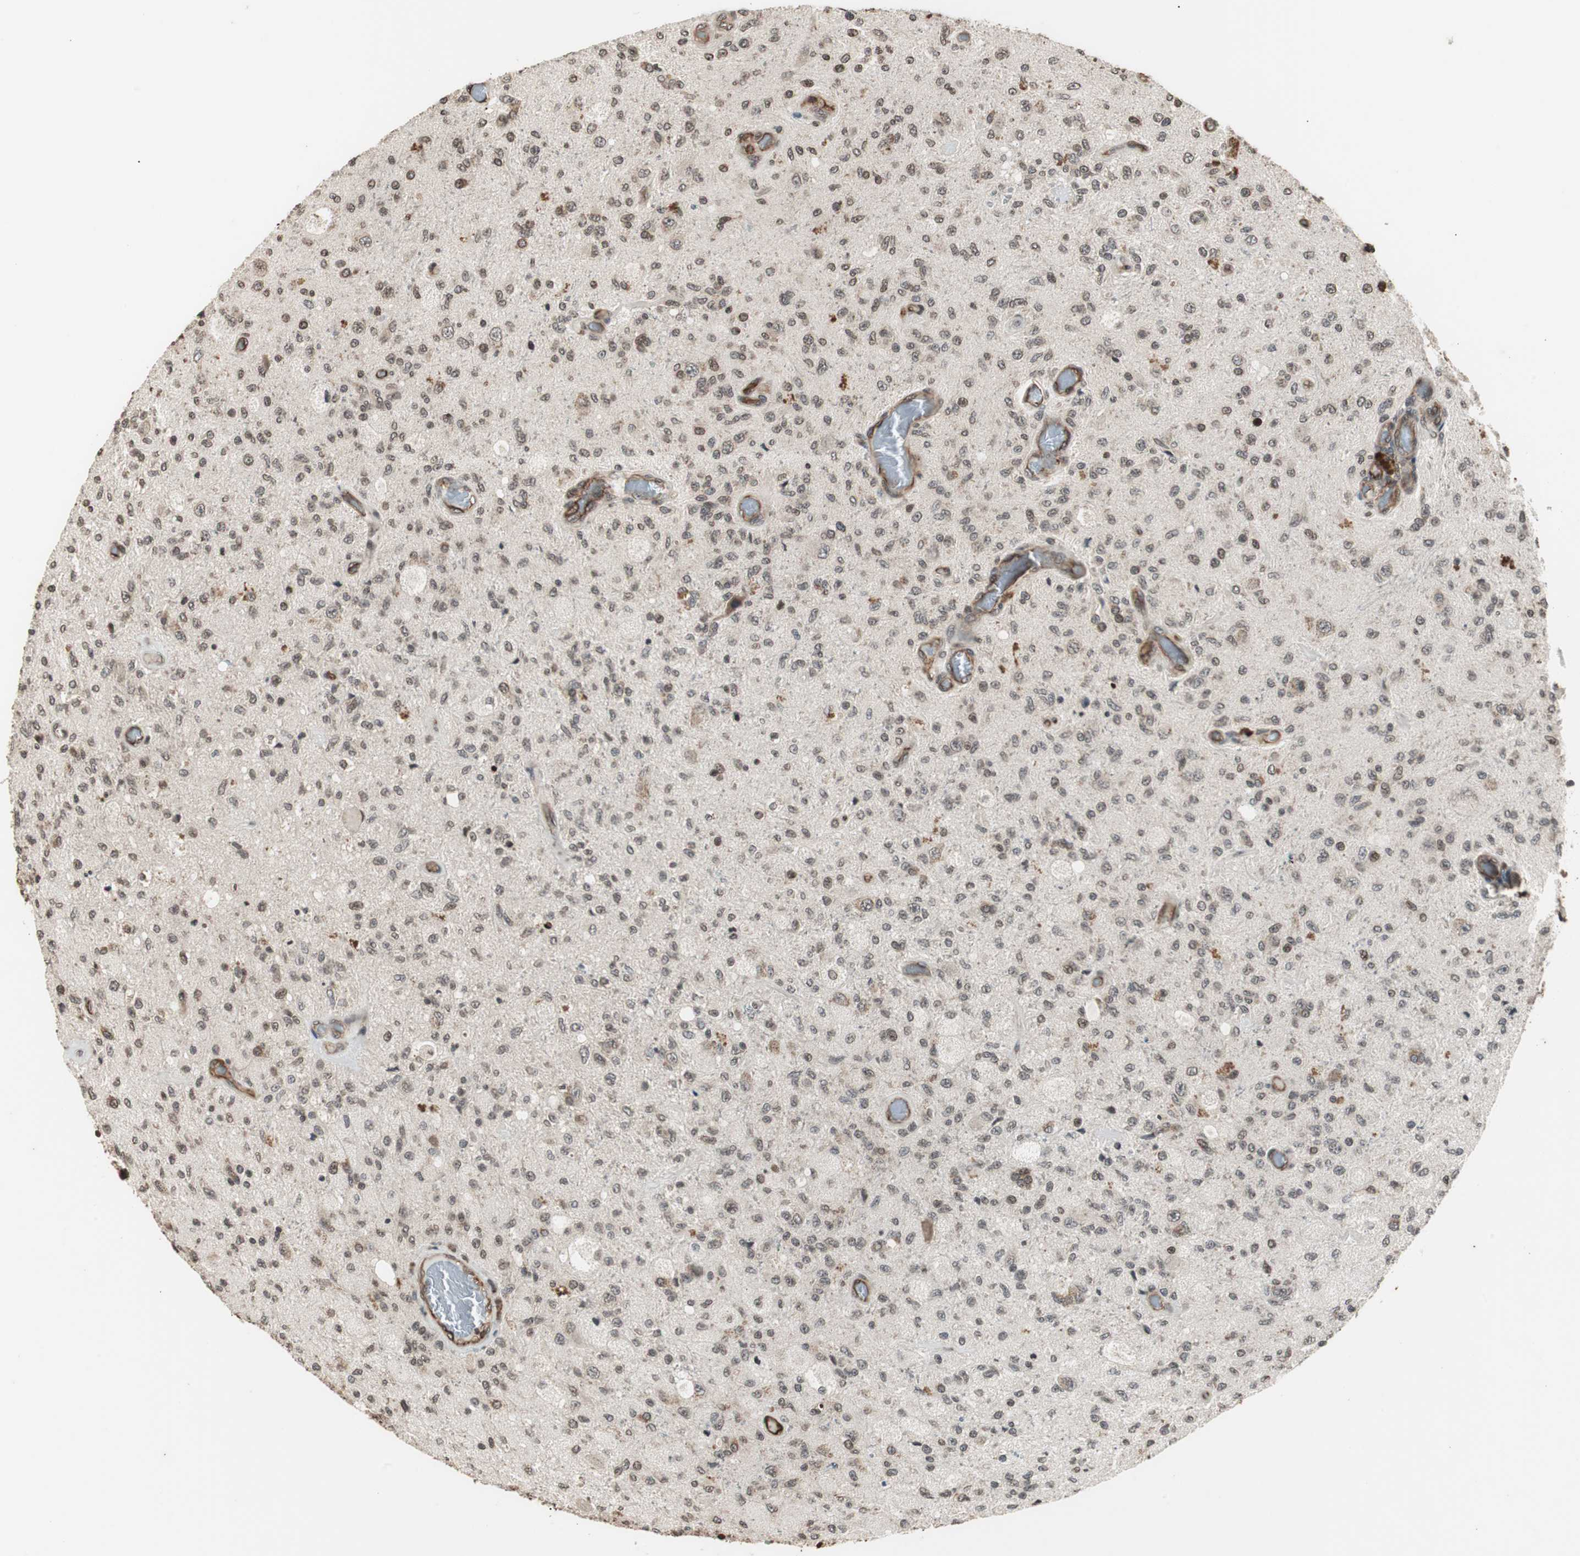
{"staining": {"intensity": "moderate", "quantity": "<25%", "location": "cytoplasmic/membranous"}, "tissue": "glioma", "cell_type": "Tumor cells", "image_type": "cancer", "snomed": [{"axis": "morphology", "description": "Normal tissue, NOS"}, {"axis": "morphology", "description": "Glioma, malignant, High grade"}, {"axis": "topography", "description": "Cerebral cortex"}], "caption": "IHC histopathology image of neoplastic tissue: malignant glioma (high-grade) stained using immunohistochemistry (IHC) displays low levels of moderate protein expression localized specifically in the cytoplasmic/membranous of tumor cells, appearing as a cytoplasmic/membranous brown color.", "gene": "ZFC3H1", "patient": {"sex": "male", "age": 77}}